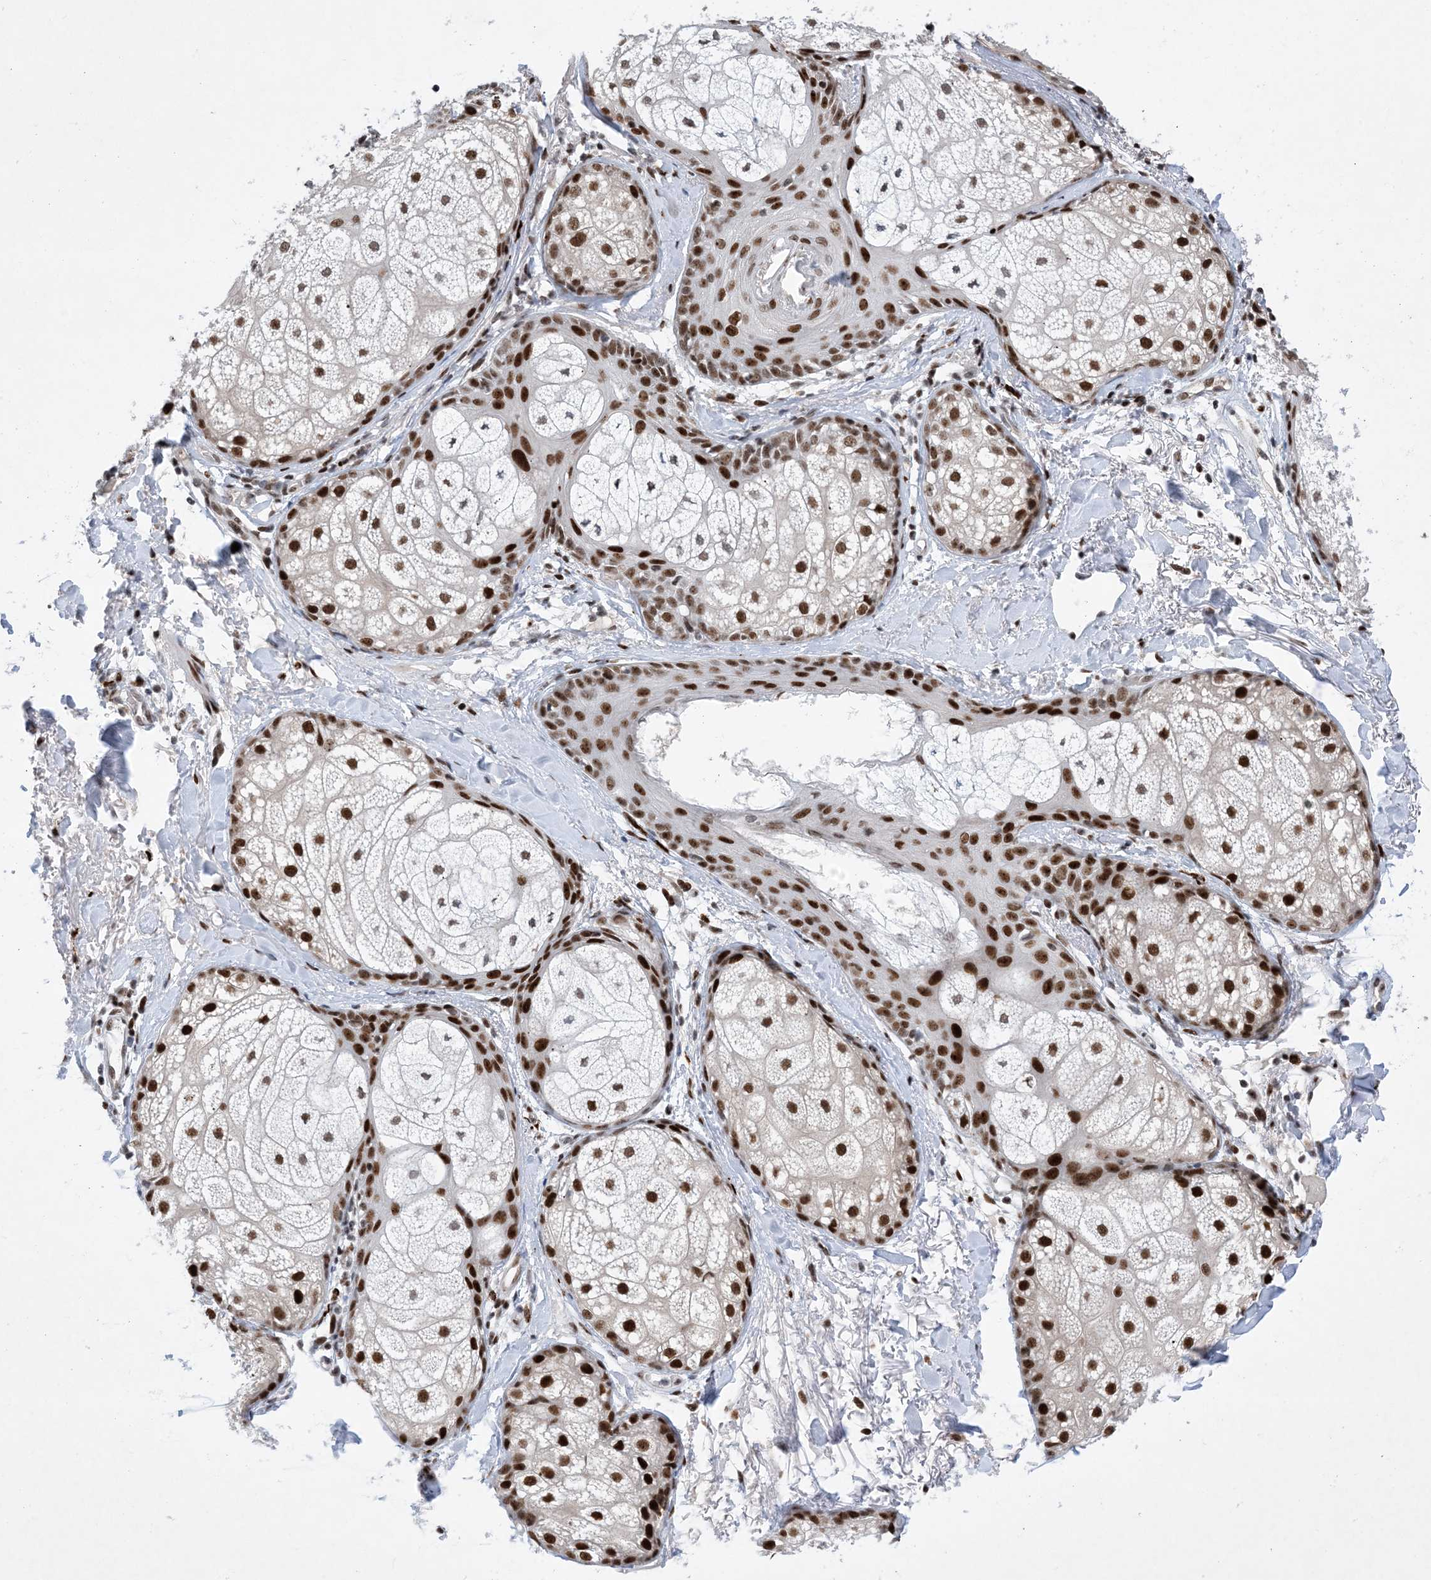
{"staining": {"intensity": "strong", "quantity": ">75%", "location": "nuclear"}, "tissue": "skin cancer", "cell_type": "Tumor cells", "image_type": "cancer", "snomed": [{"axis": "morphology", "description": "Basal cell carcinoma"}, {"axis": "topography", "description": "Skin"}], "caption": "Immunohistochemical staining of human skin cancer displays high levels of strong nuclear protein expression in about >75% of tumor cells.", "gene": "TSPYL1", "patient": {"sex": "male", "age": 85}}